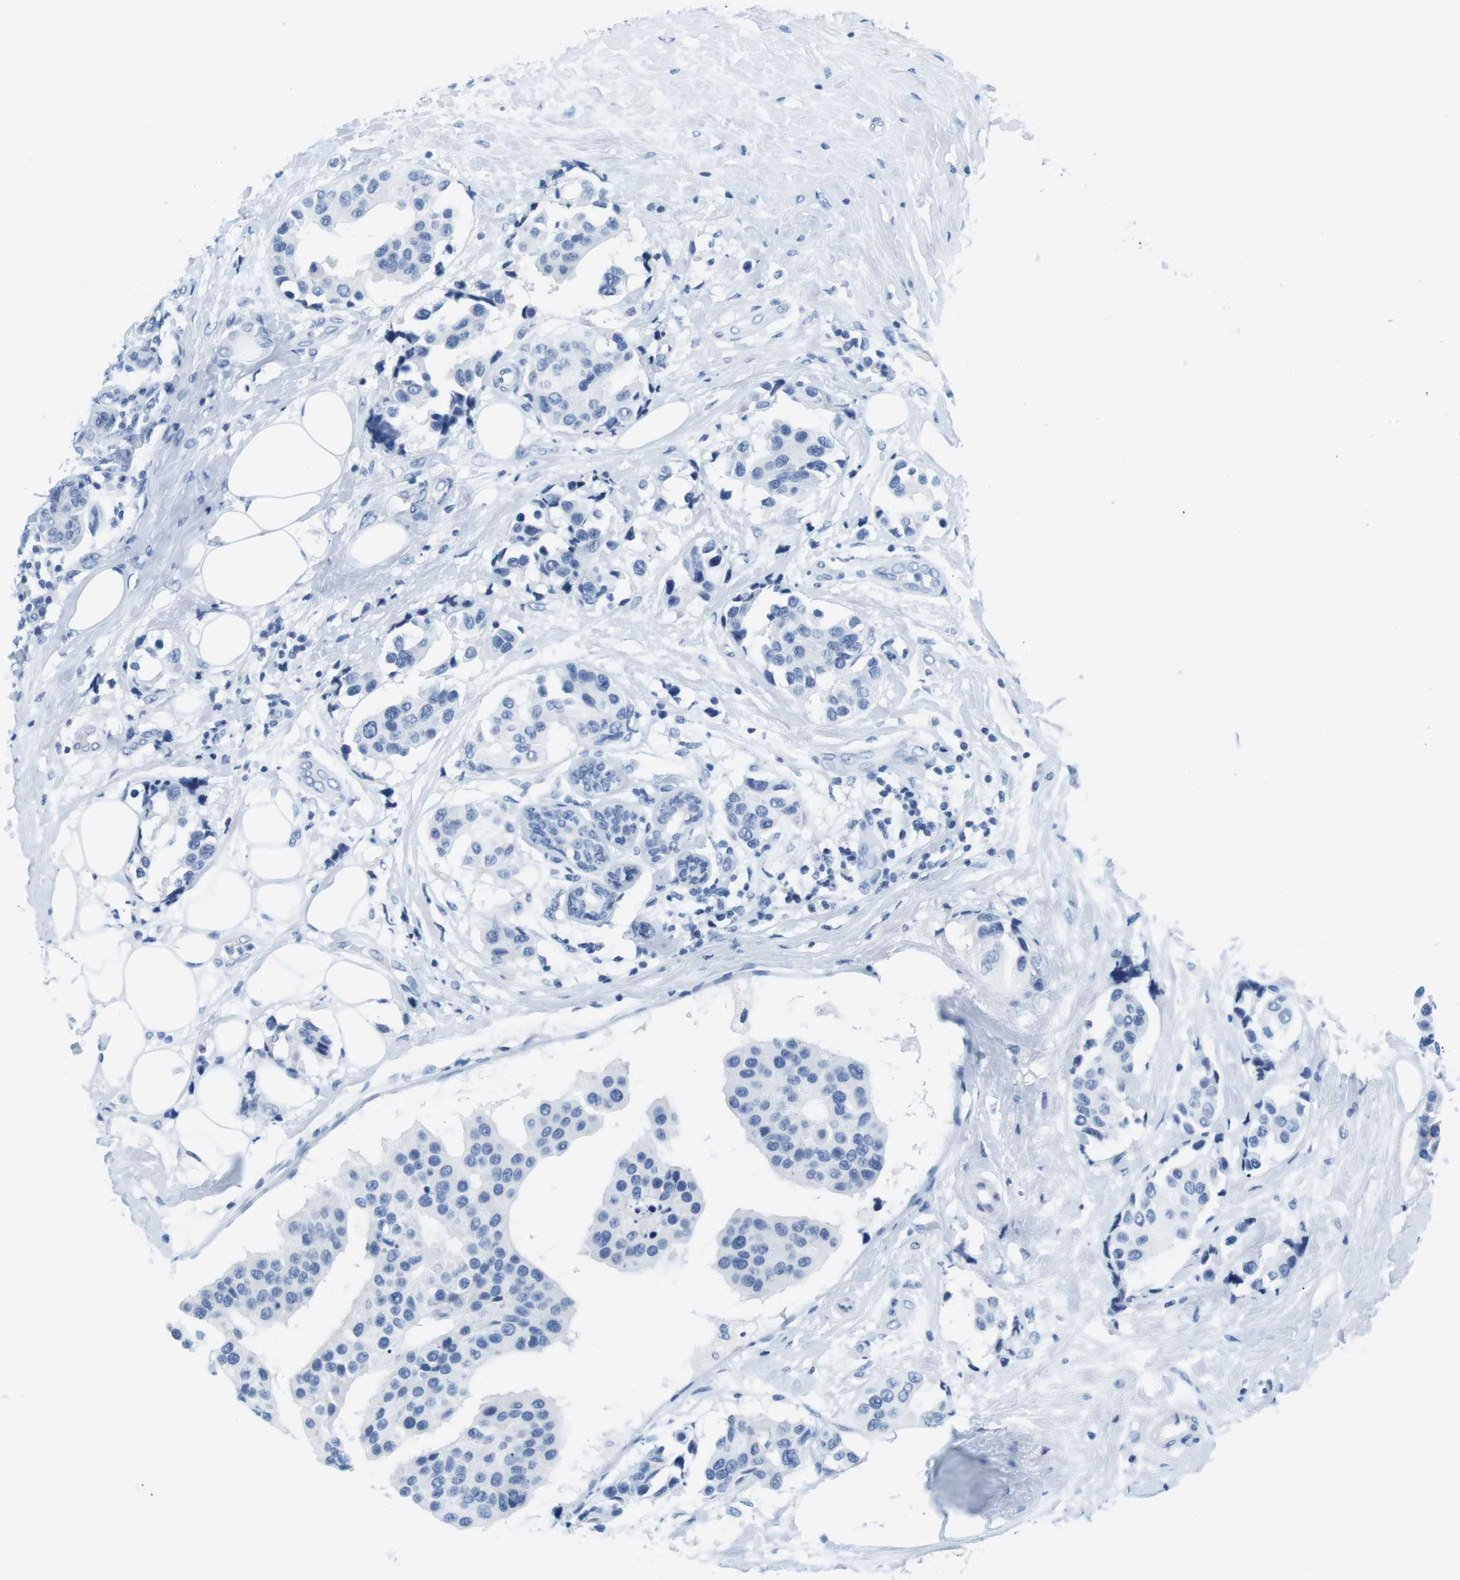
{"staining": {"intensity": "negative", "quantity": "none", "location": "none"}, "tissue": "breast cancer", "cell_type": "Tumor cells", "image_type": "cancer", "snomed": [{"axis": "morphology", "description": "Normal tissue, NOS"}, {"axis": "morphology", "description": "Duct carcinoma"}, {"axis": "topography", "description": "Breast"}], "caption": "A photomicrograph of breast cancer (infiltrating ductal carcinoma) stained for a protein shows no brown staining in tumor cells. (Stains: DAB (3,3'-diaminobenzidine) IHC with hematoxylin counter stain, Microscopy: brightfield microscopy at high magnification).", "gene": "CYP2C9", "patient": {"sex": "female", "age": 39}}